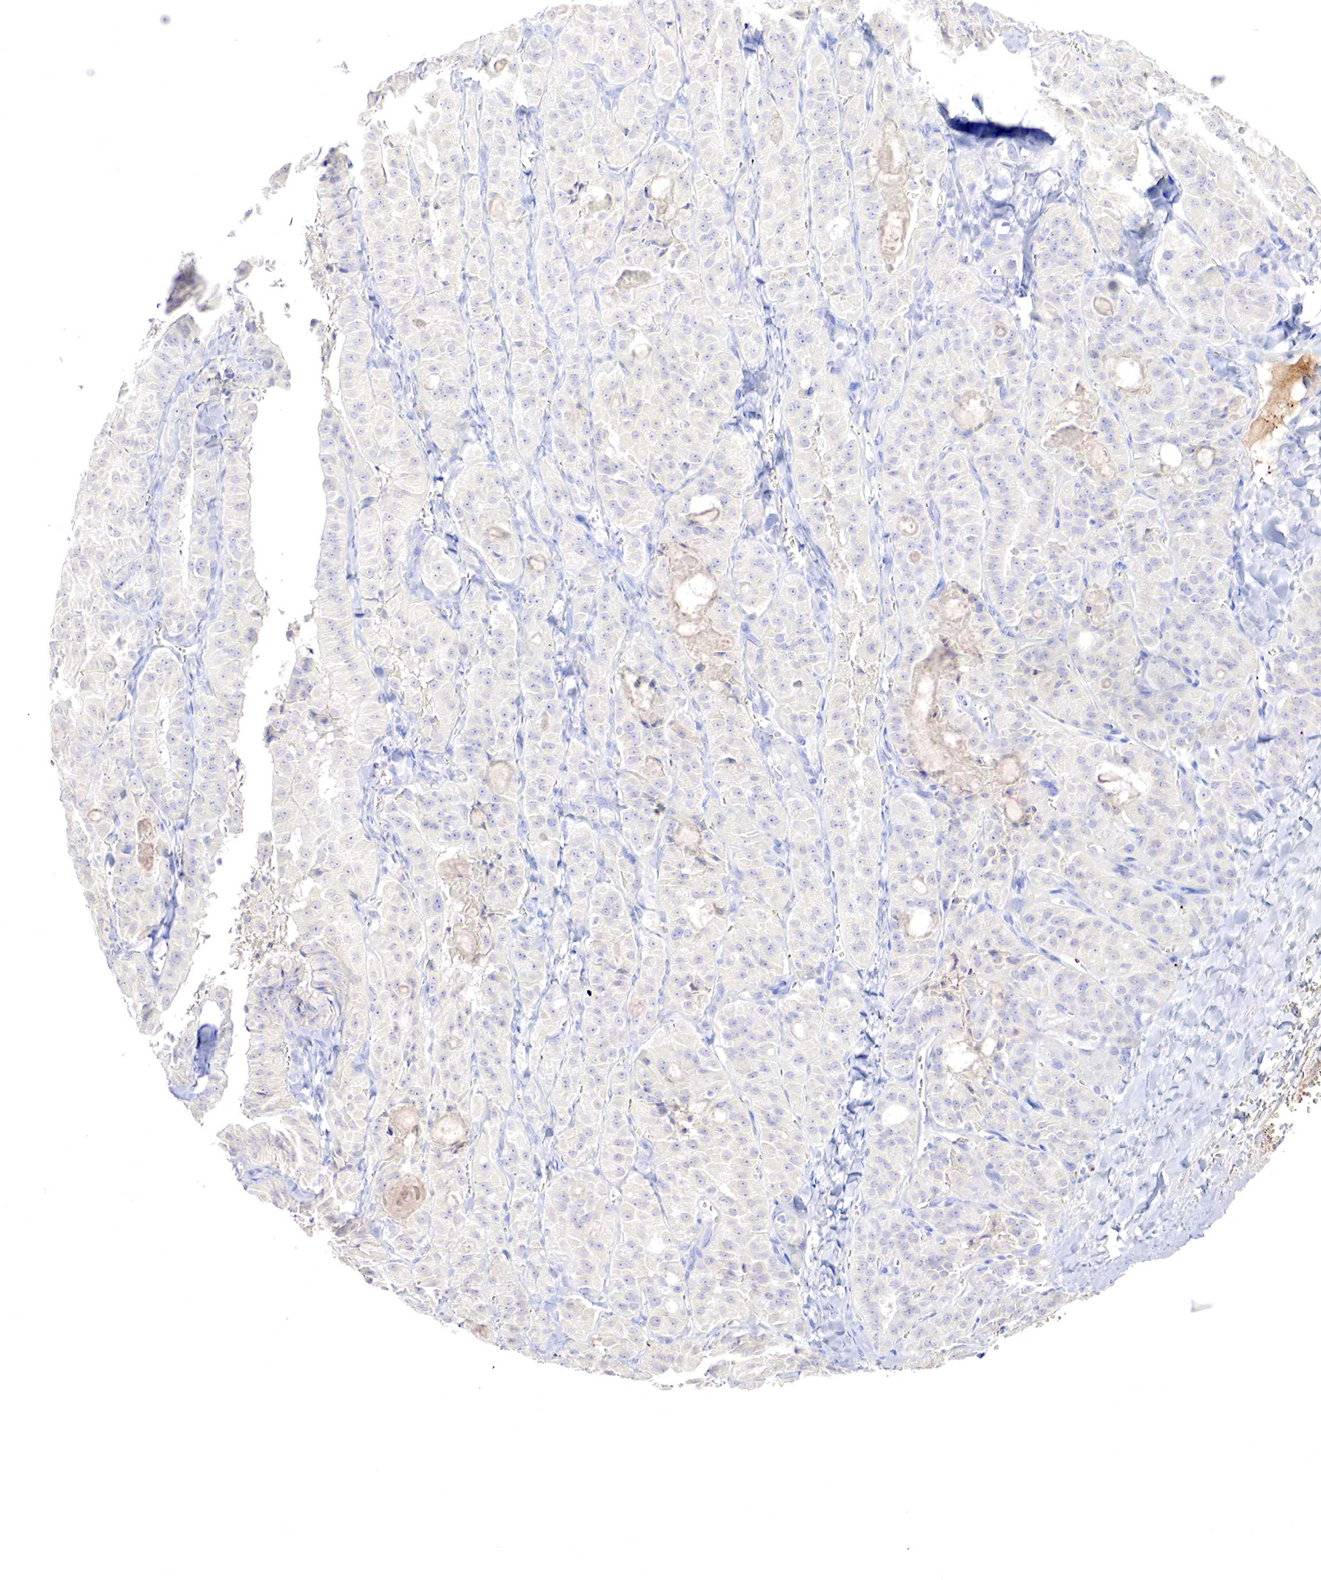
{"staining": {"intensity": "negative", "quantity": "none", "location": "none"}, "tissue": "thyroid cancer", "cell_type": "Tumor cells", "image_type": "cancer", "snomed": [{"axis": "morphology", "description": "Carcinoma, NOS"}, {"axis": "topography", "description": "Thyroid gland"}], "caption": "Human thyroid cancer stained for a protein using immunohistochemistry (IHC) displays no staining in tumor cells.", "gene": "GATA1", "patient": {"sex": "male", "age": 76}}